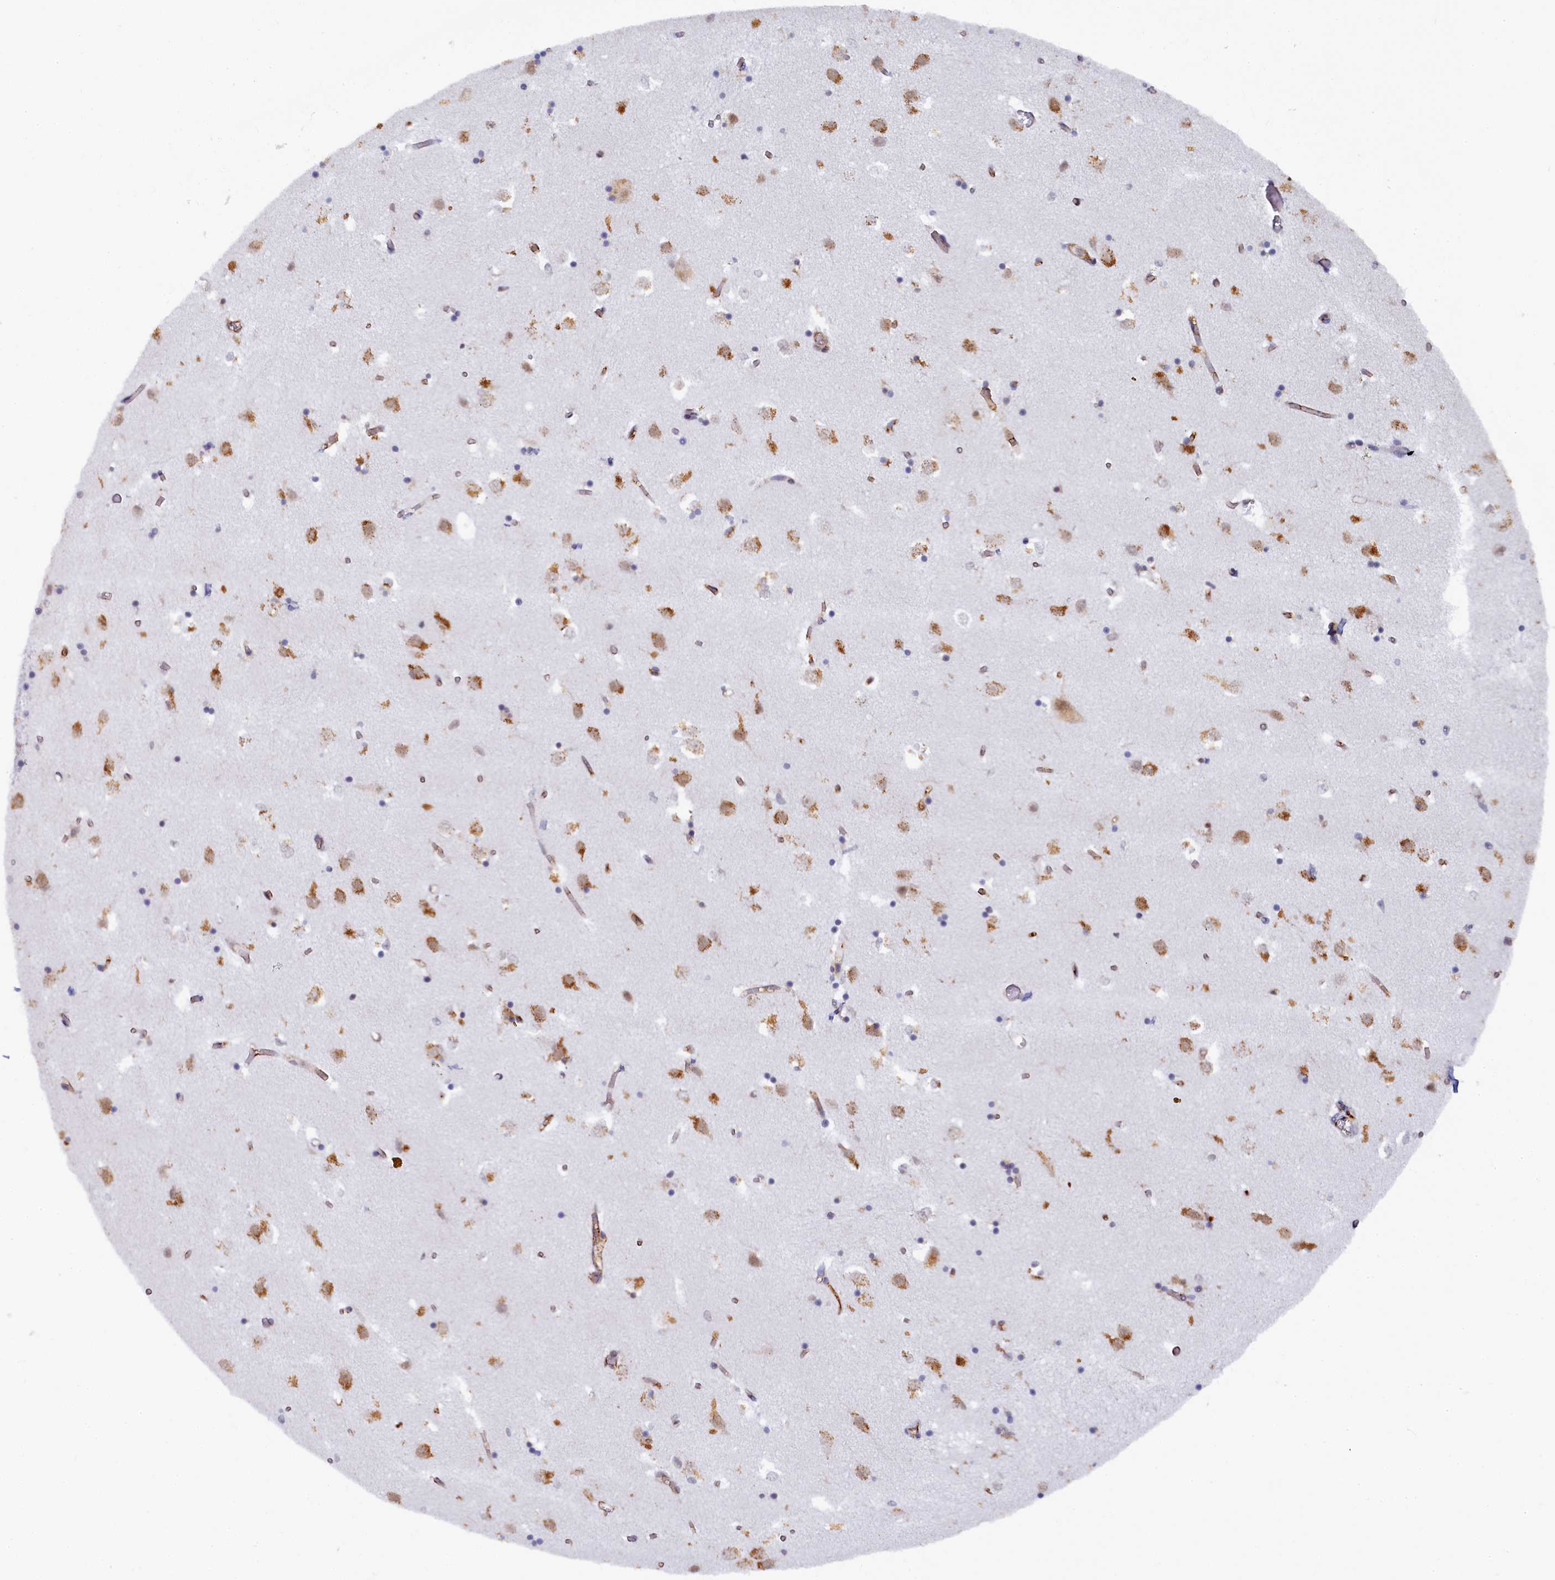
{"staining": {"intensity": "negative", "quantity": "none", "location": "none"}, "tissue": "caudate", "cell_type": "Glial cells", "image_type": "normal", "snomed": [{"axis": "morphology", "description": "Normal tissue, NOS"}, {"axis": "topography", "description": "Lateral ventricle wall"}], "caption": "Image shows no significant protein positivity in glial cells of normal caudate.", "gene": "INTS14", "patient": {"sex": "male", "age": 70}}